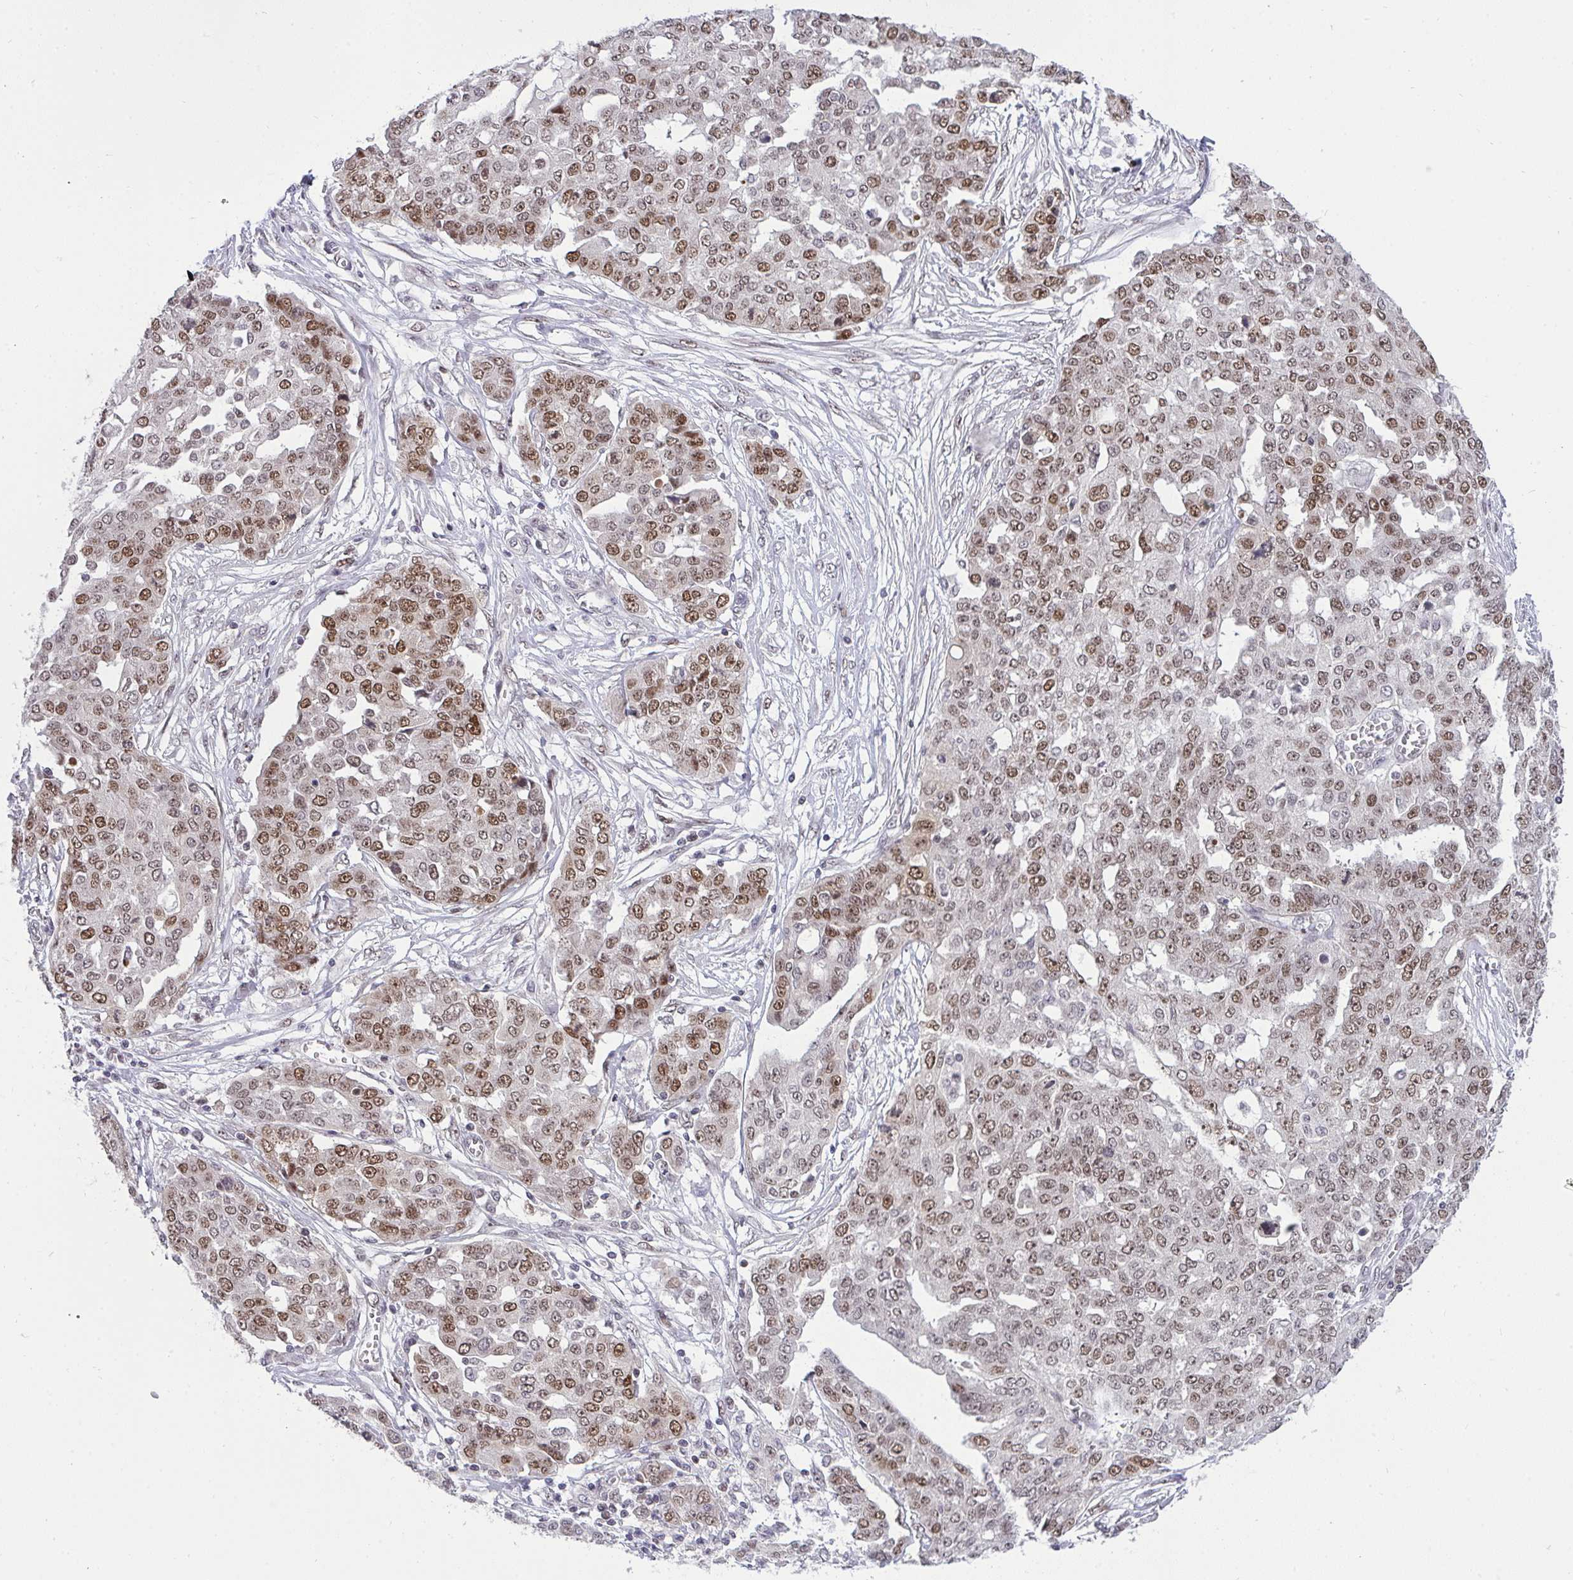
{"staining": {"intensity": "moderate", "quantity": "25%-75%", "location": "nuclear"}, "tissue": "ovarian cancer", "cell_type": "Tumor cells", "image_type": "cancer", "snomed": [{"axis": "morphology", "description": "Cystadenocarcinoma, serous, NOS"}, {"axis": "topography", "description": "Soft tissue"}, {"axis": "topography", "description": "Ovary"}], "caption": "Immunohistochemistry (DAB) staining of human ovarian cancer (serous cystadenocarcinoma) exhibits moderate nuclear protein expression in about 25%-75% of tumor cells.", "gene": "RFC4", "patient": {"sex": "female", "age": 57}}